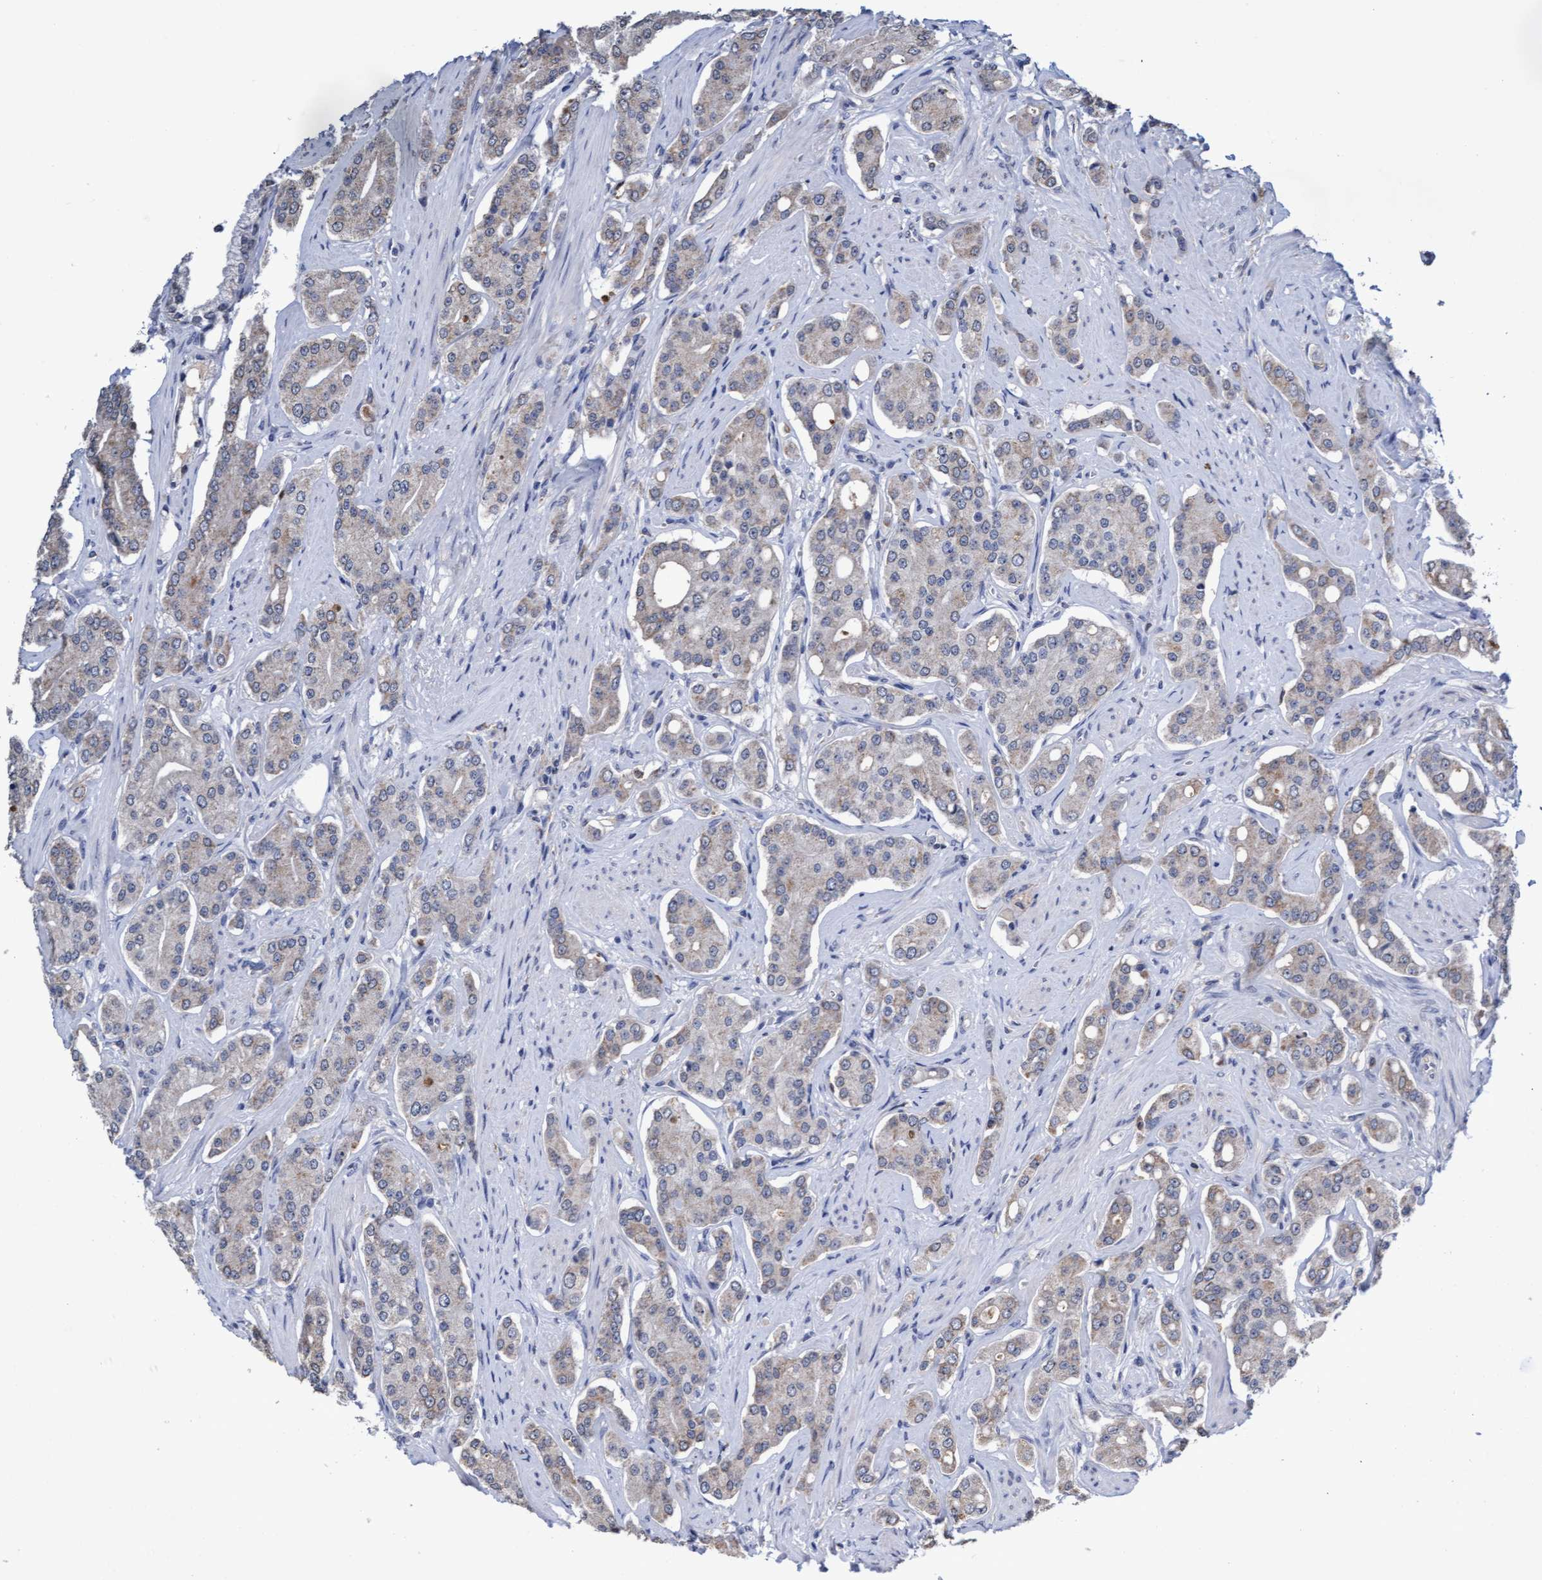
{"staining": {"intensity": "weak", "quantity": "<25%", "location": "cytoplasmic/membranous"}, "tissue": "prostate cancer", "cell_type": "Tumor cells", "image_type": "cancer", "snomed": [{"axis": "morphology", "description": "Adenocarcinoma, High grade"}, {"axis": "topography", "description": "Prostate"}], "caption": "The immunohistochemistry (IHC) image has no significant staining in tumor cells of prostate high-grade adenocarcinoma tissue.", "gene": "GPR39", "patient": {"sex": "male", "age": 71}}